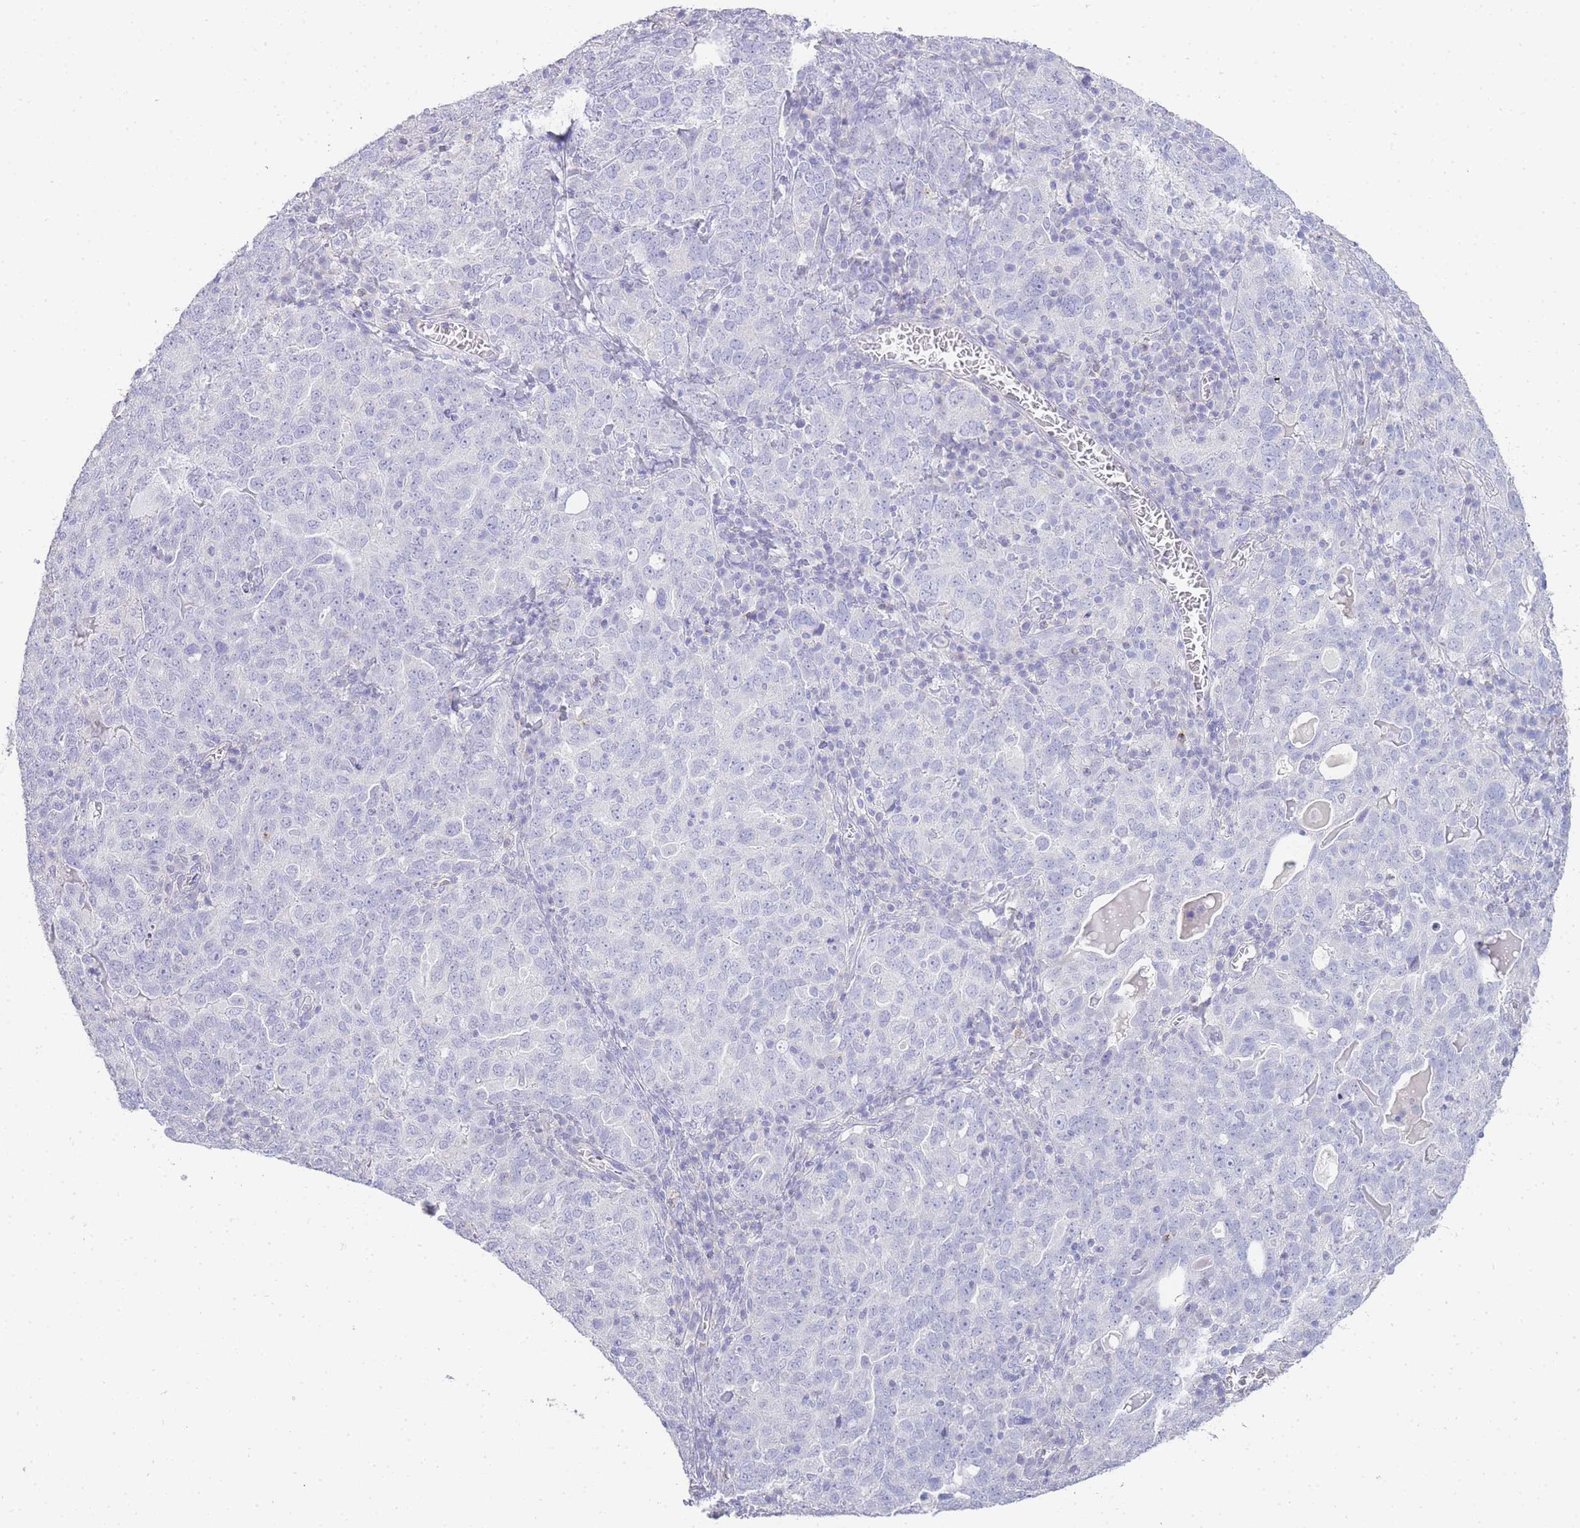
{"staining": {"intensity": "negative", "quantity": "none", "location": "none"}, "tissue": "ovarian cancer", "cell_type": "Tumor cells", "image_type": "cancer", "snomed": [{"axis": "morphology", "description": "Carcinoma, endometroid"}, {"axis": "topography", "description": "Ovary"}], "caption": "DAB (3,3'-diaminobenzidine) immunohistochemical staining of human ovarian cancer exhibits no significant positivity in tumor cells.", "gene": "DPP4", "patient": {"sex": "female", "age": 62}}